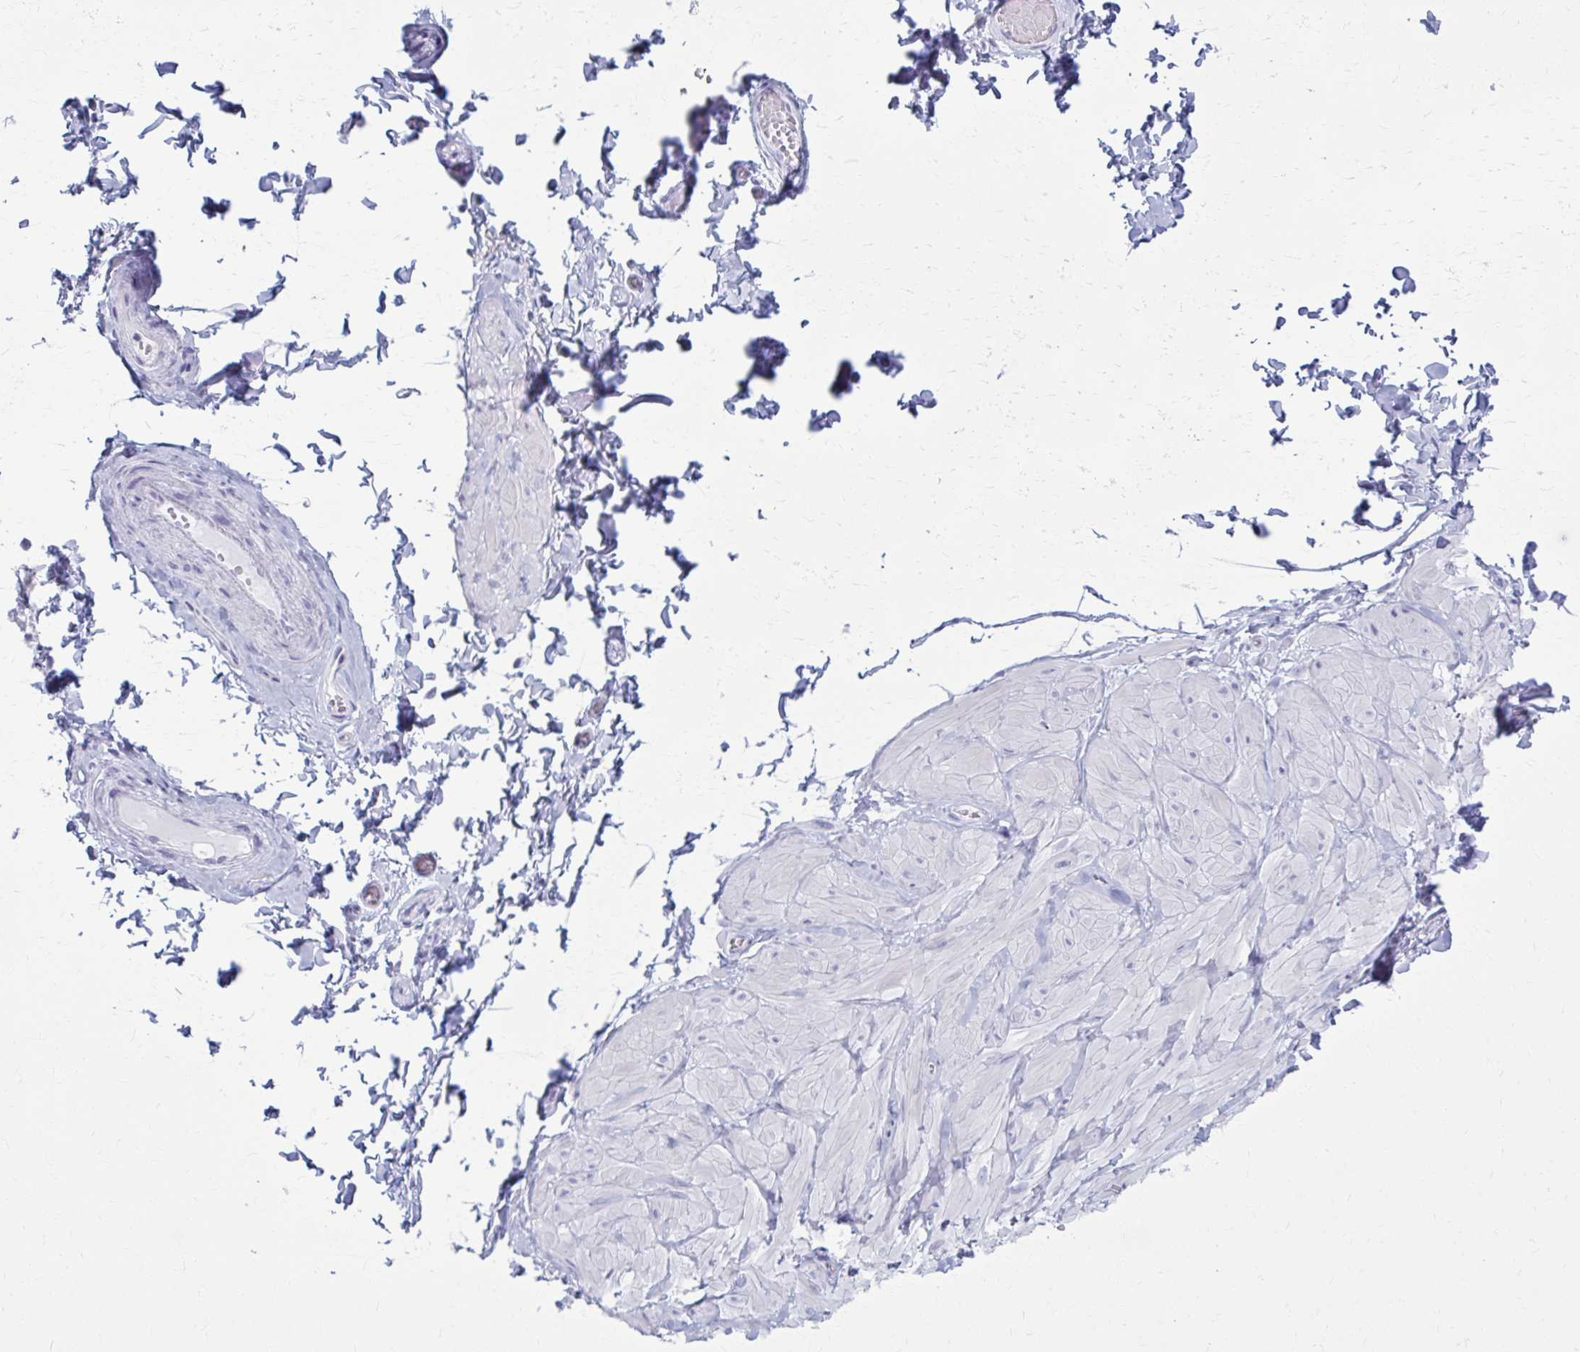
{"staining": {"intensity": "negative", "quantity": "none", "location": "none"}, "tissue": "adipose tissue", "cell_type": "Adipocytes", "image_type": "normal", "snomed": [{"axis": "morphology", "description": "Normal tissue, NOS"}, {"axis": "topography", "description": "Epididymis, spermatic cord, NOS"}, {"axis": "topography", "description": "Epididymis"}, {"axis": "topography", "description": "Peripheral nerve tissue"}], "caption": "IHC photomicrograph of unremarkable adipose tissue stained for a protein (brown), which reveals no positivity in adipocytes. The staining is performed using DAB brown chromogen with nuclei counter-stained in using hematoxylin.", "gene": "CD38", "patient": {"sex": "male", "age": 29}}